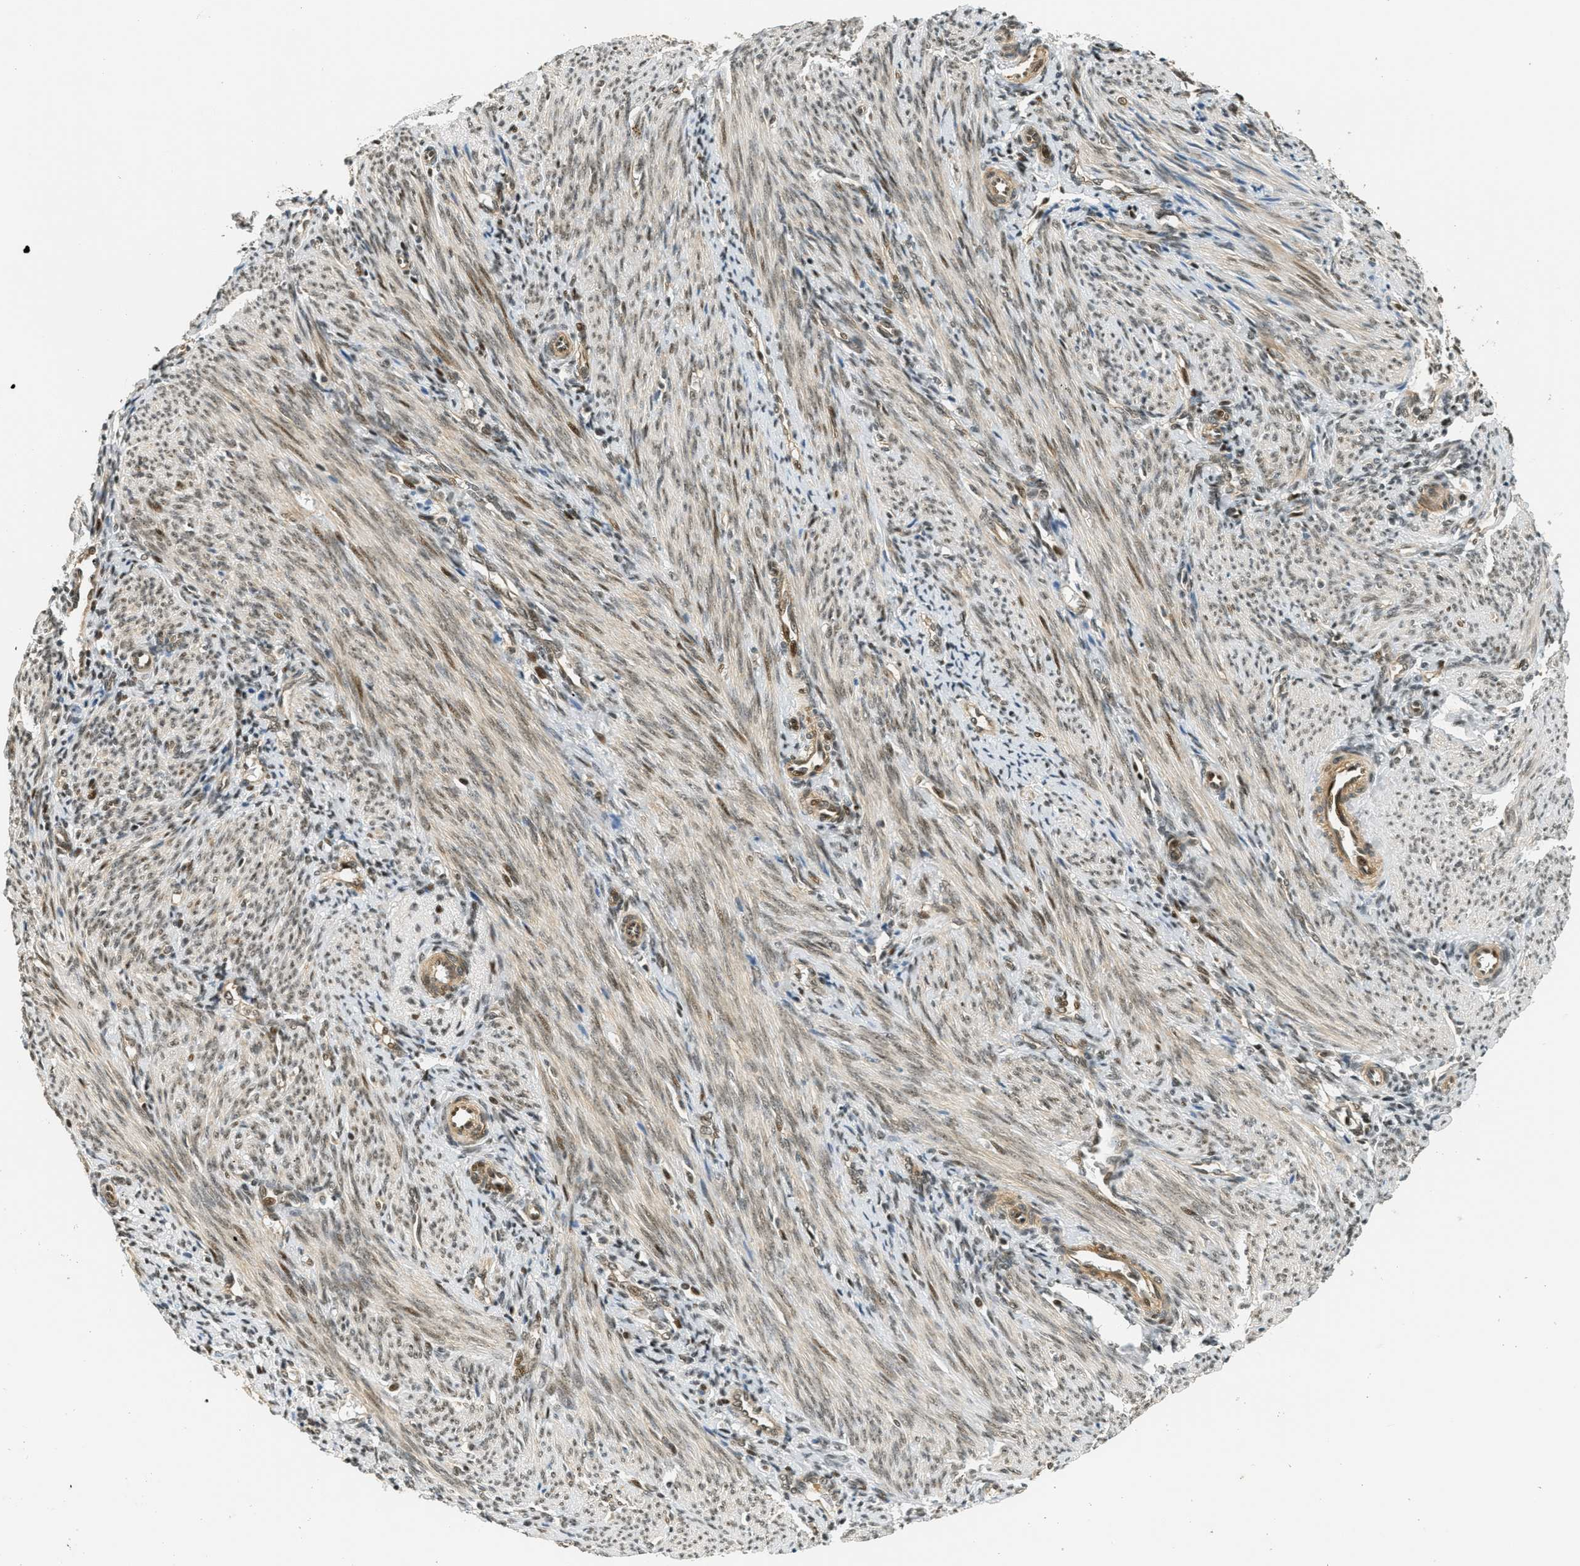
{"staining": {"intensity": "moderate", "quantity": ">75%", "location": "nuclear"}, "tissue": "endometrium", "cell_type": "Cells in endometrial stroma", "image_type": "normal", "snomed": [{"axis": "morphology", "description": "Normal tissue, NOS"}, {"axis": "topography", "description": "Uterus"}, {"axis": "topography", "description": "Endometrium"}], "caption": "Moderate nuclear protein positivity is identified in approximately >75% of cells in endometrial stroma in endometrium.", "gene": "FOXM1", "patient": {"sex": "female", "age": 33}}